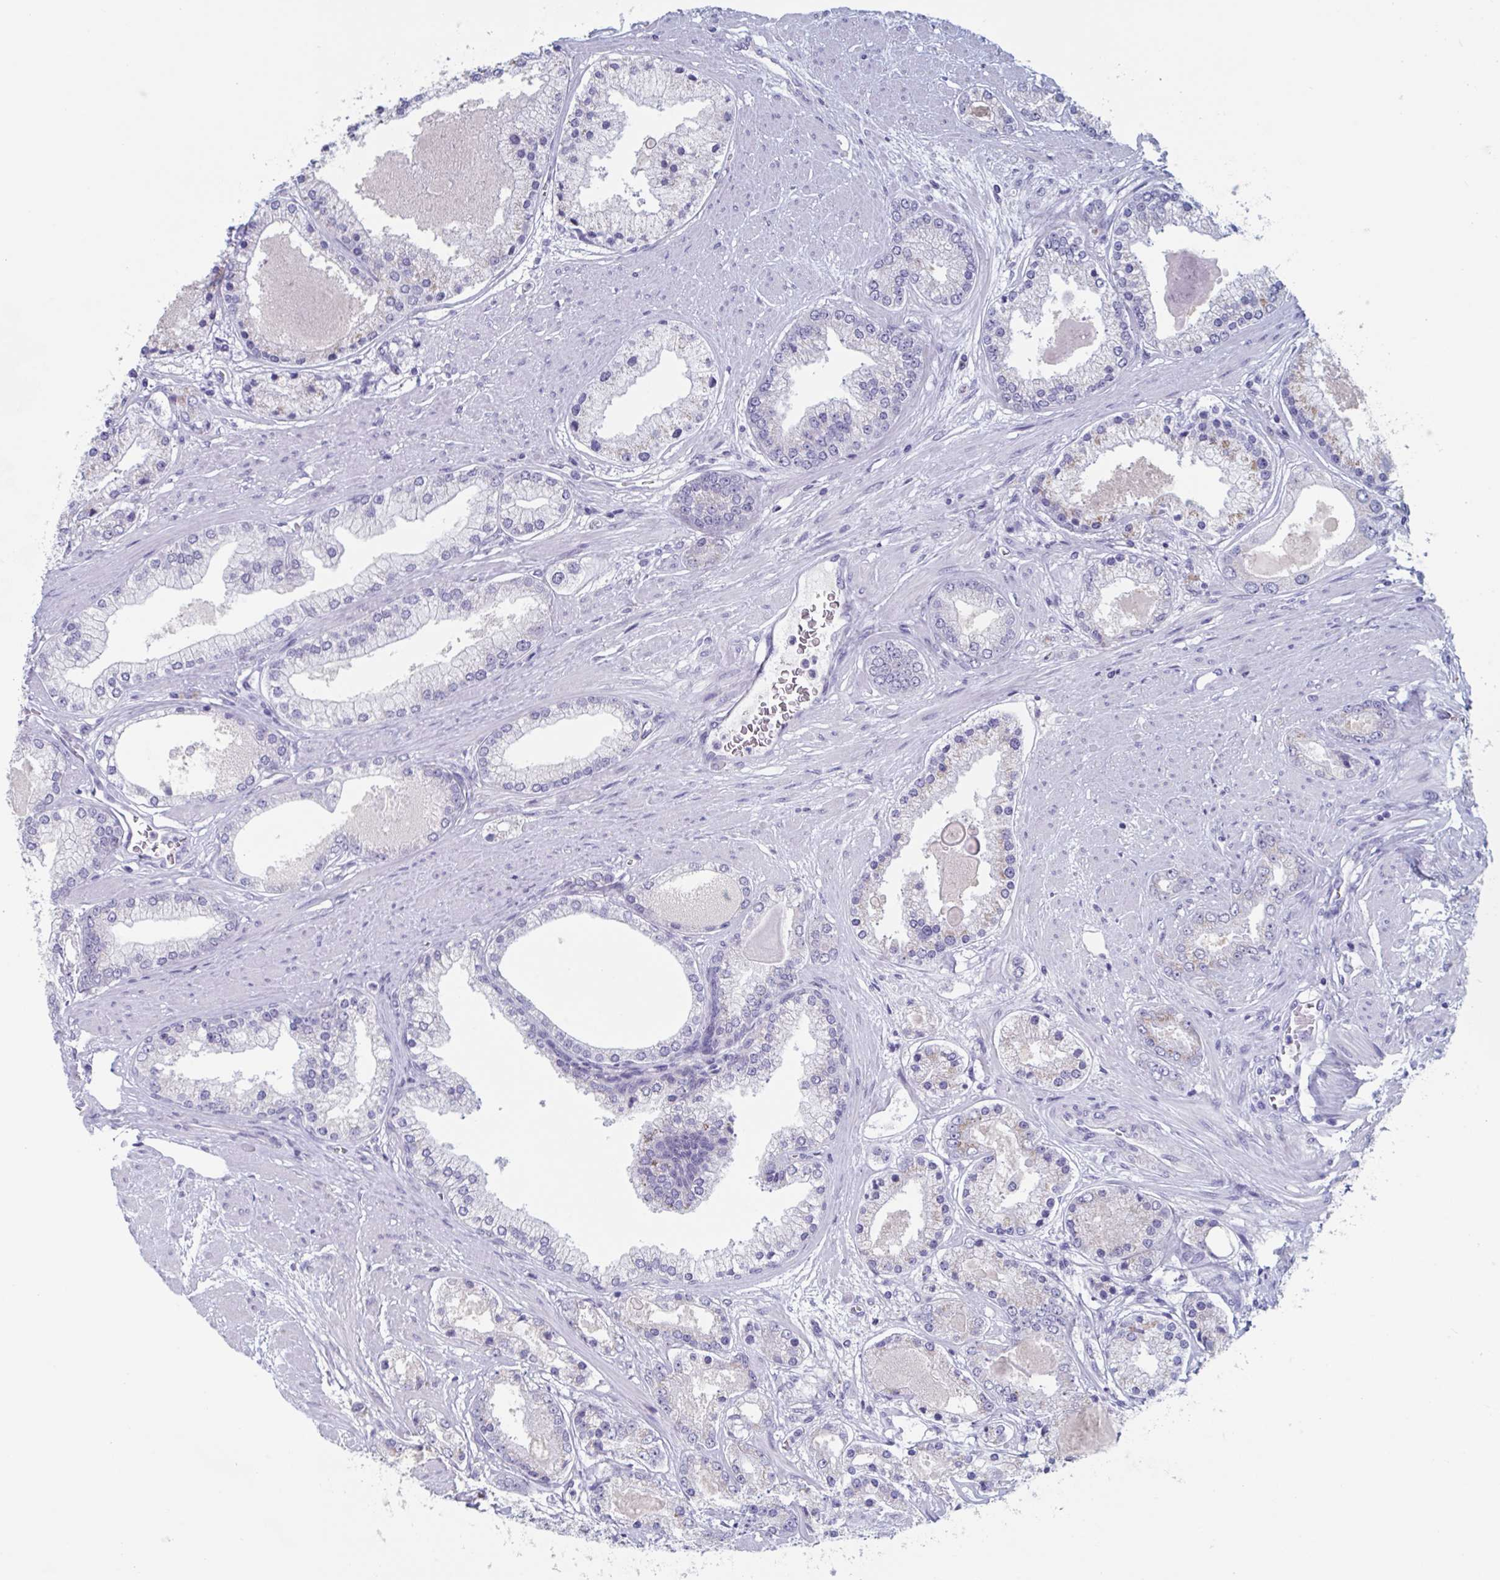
{"staining": {"intensity": "negative", "quantity": "none", "location": "none"}, "tissue": "prostate cancer", "cell_type": "Tumor cells", "image_type": "cancer", "snomed": [{"axis": "morphology", "description": "Adenocarcinoma, High grade"}, {"axis": "topography", "description": "Prostate"}], "caption": "IHC image of human prostate adenocarcinoma (high-grade) stained for a protein (brown), which reveals no positivity in tumor cells.", "gene": "NDUFC2", "patient": {"sex": "male", "age": 67}}